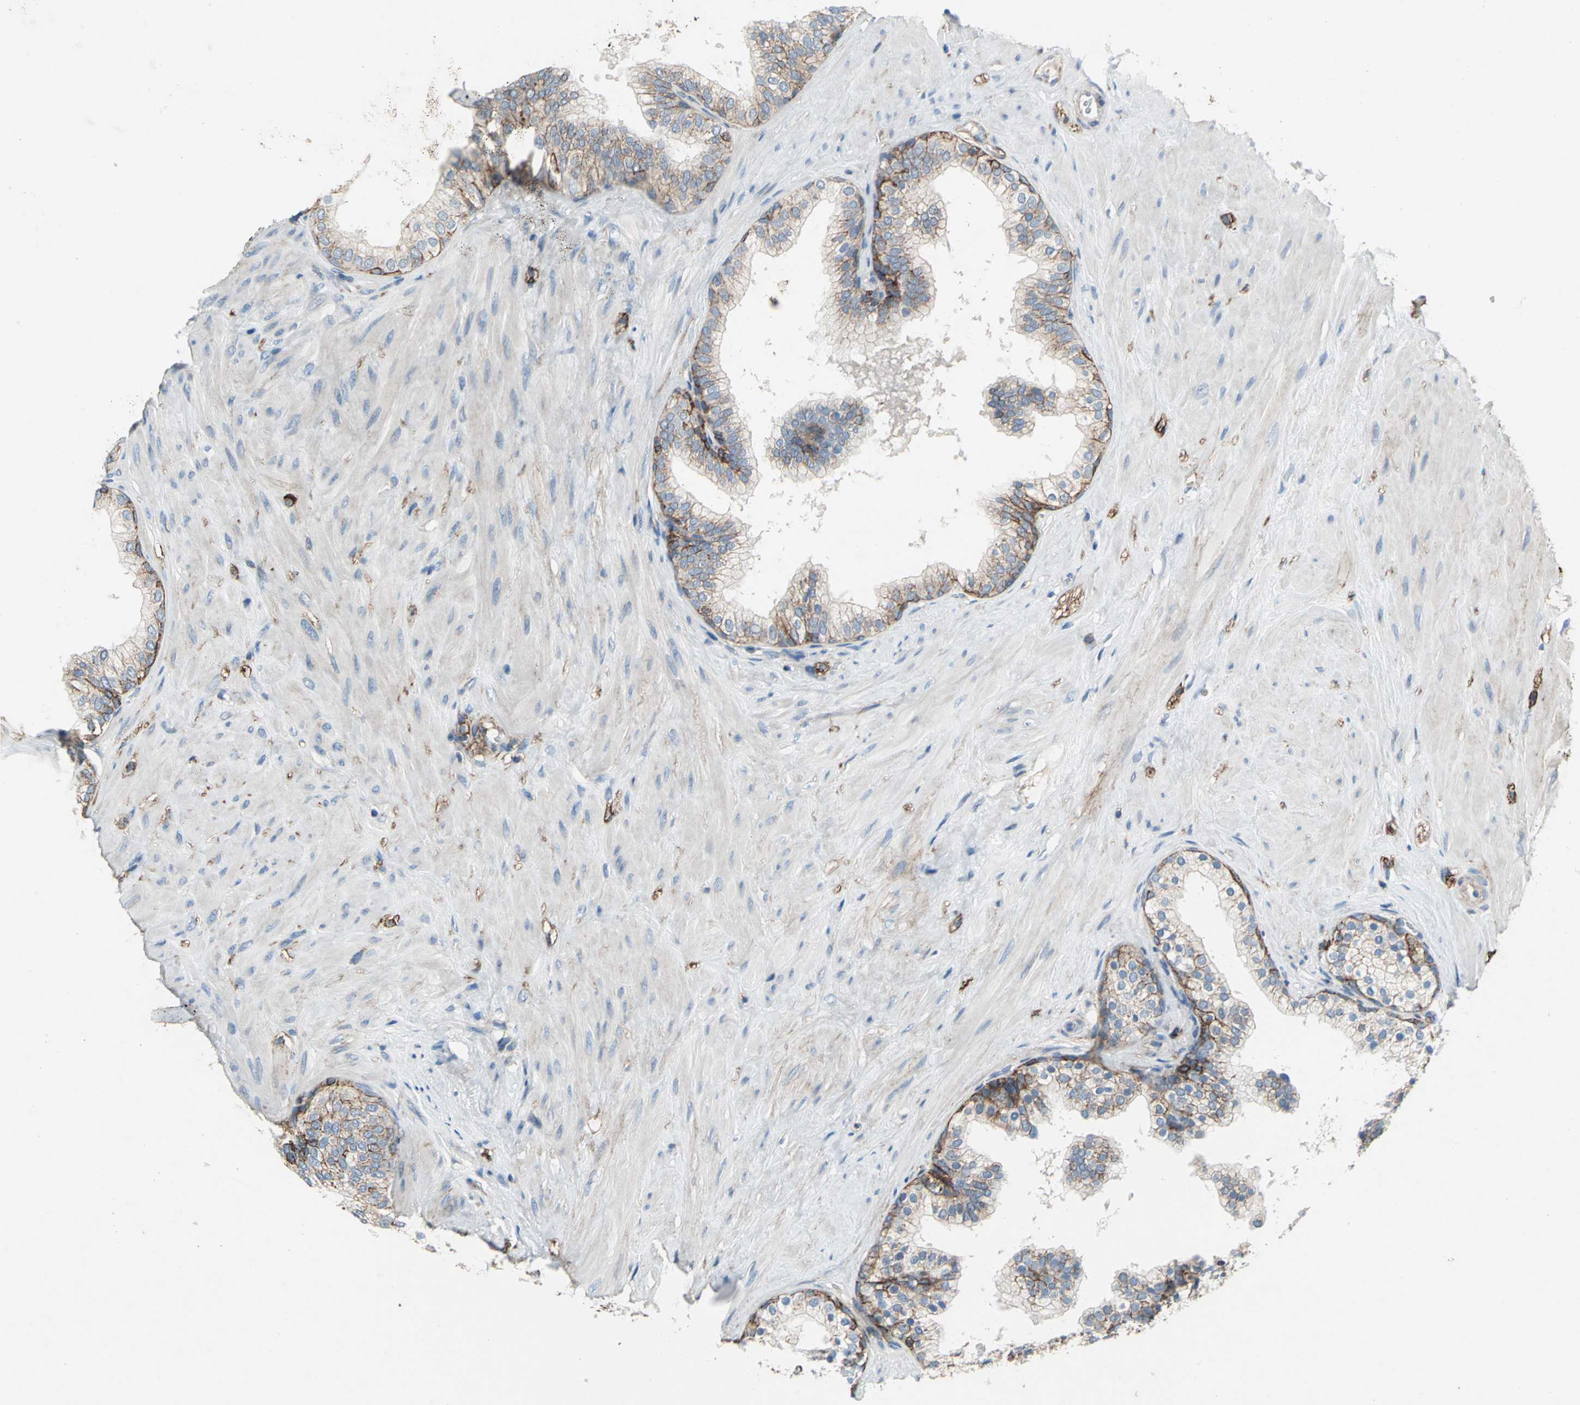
{"staining": {"intensity": "strong", "quantity": ">75%", "location": "cytoplasmic/membranous"}, "tissue": "prostate", "cell_type": "Glandular cells", "image_type": "normal", "snomed": [{"axis": "morphology", "description": "Normal tissue, NOS"}, {"axis": "topography", "description": "Prostate"}], "caption": "DAB (3,3'-diaminobenzidine) immunohistochemical staining of unremarkable prostate reveals strong cytoplasmic/membranous protein expression in about >75% of glandular cells.", "gene": "CD44", "patient": {"sex": "male", "age": 60}}